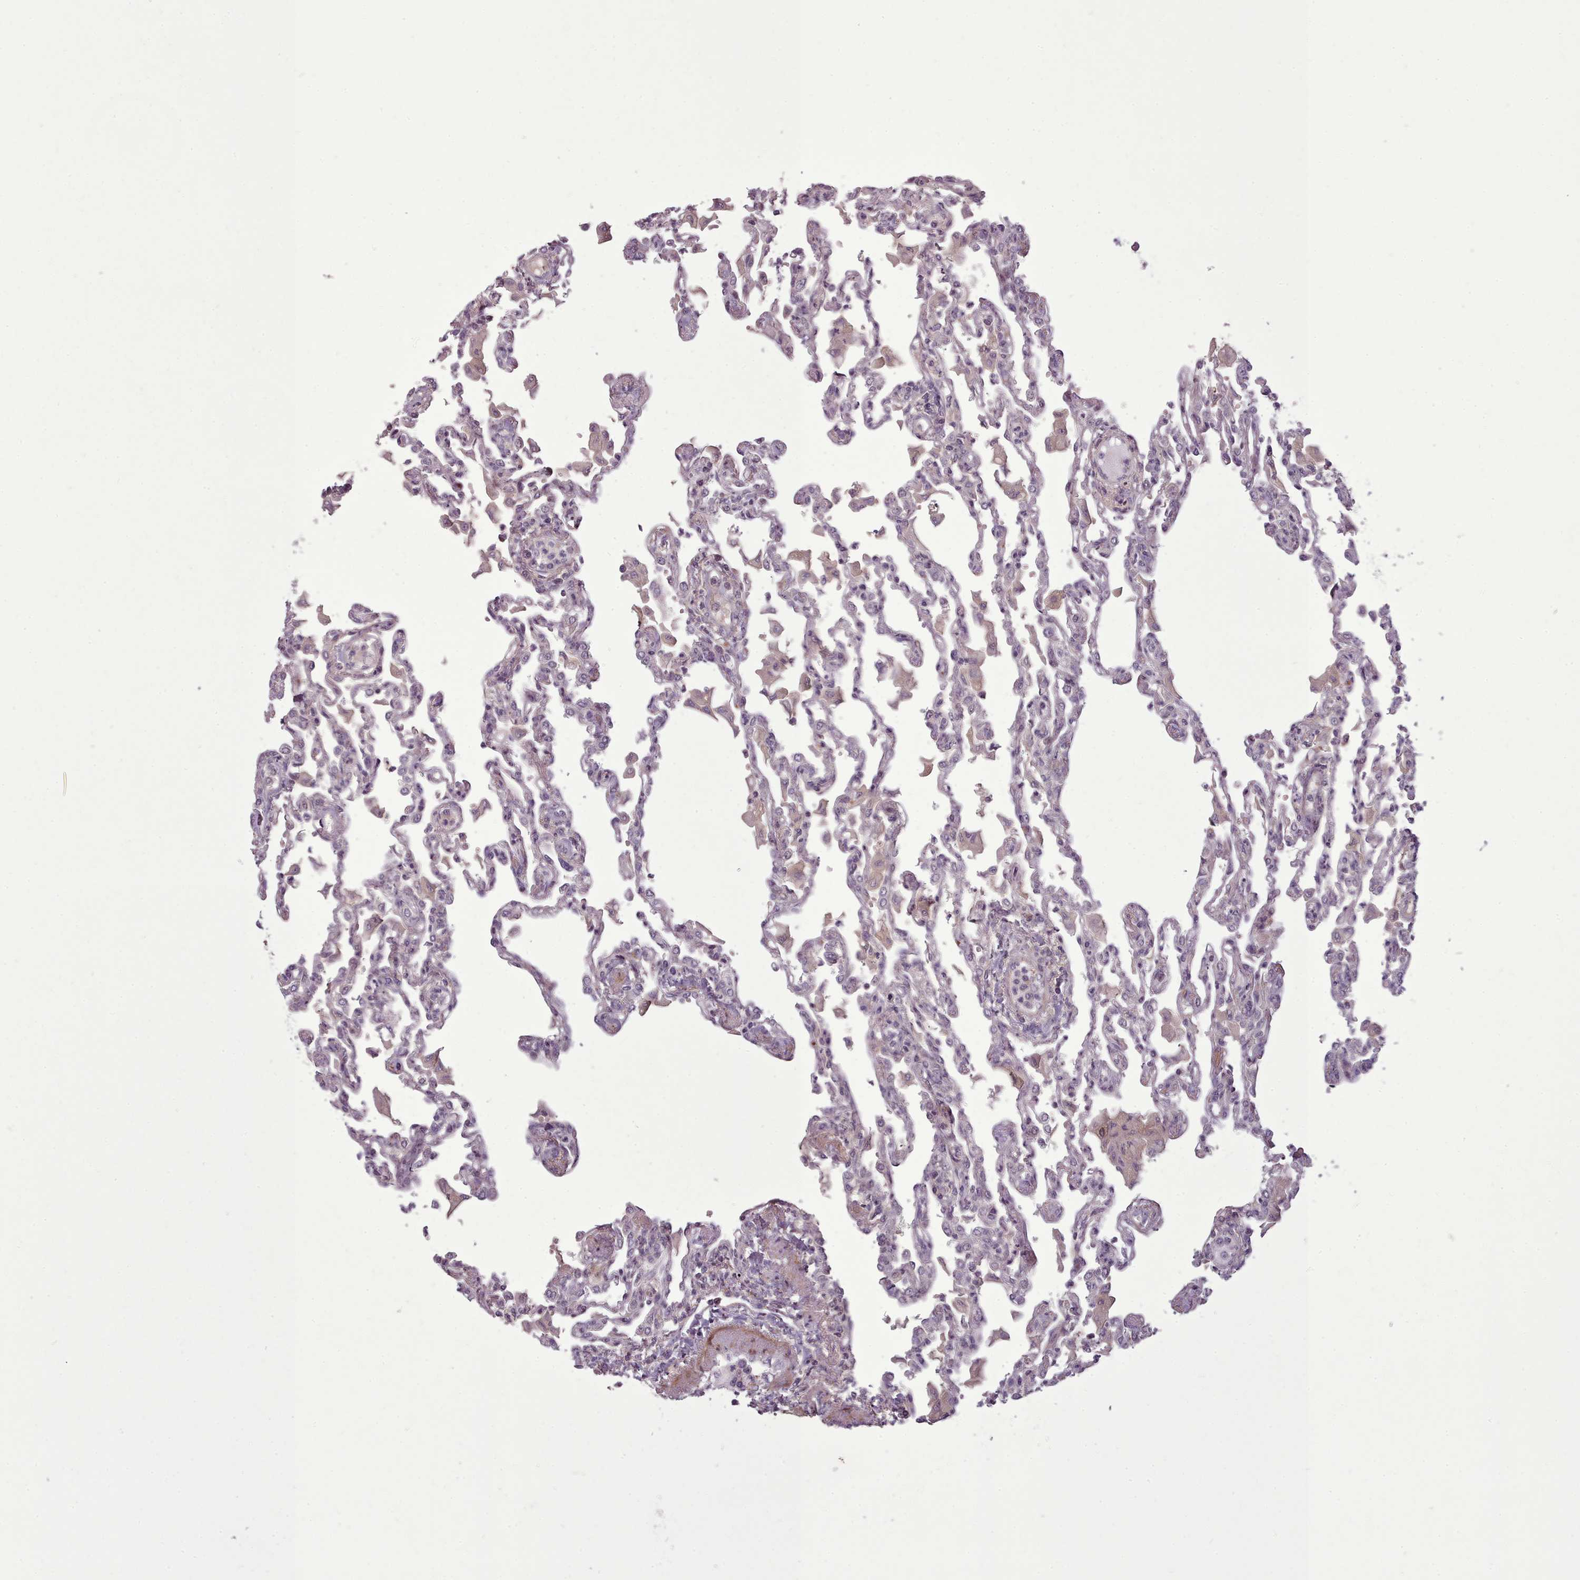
{"staining": {"intensity": "negative", "quantity": "none", "location": "none"}, "tissue": "lung", "cell_type": "Alveolar cells", "image_type": "normal", "snomed": [{"axis": "morphology", "description": "Normal tissue, NOS"}, {"axis": "topography", "description": "Bronchus"}, {"axis": "topography", "description": "Lung"}], "caption": "A photomicrograph of human lung is negative for staining in alveolar cells. (Brightfield microscopy of DAB immunohistochemistry (IHC) at high magnification).", "gene": "LEFTY1", "patient": {"sex": "female", "age": 49}}